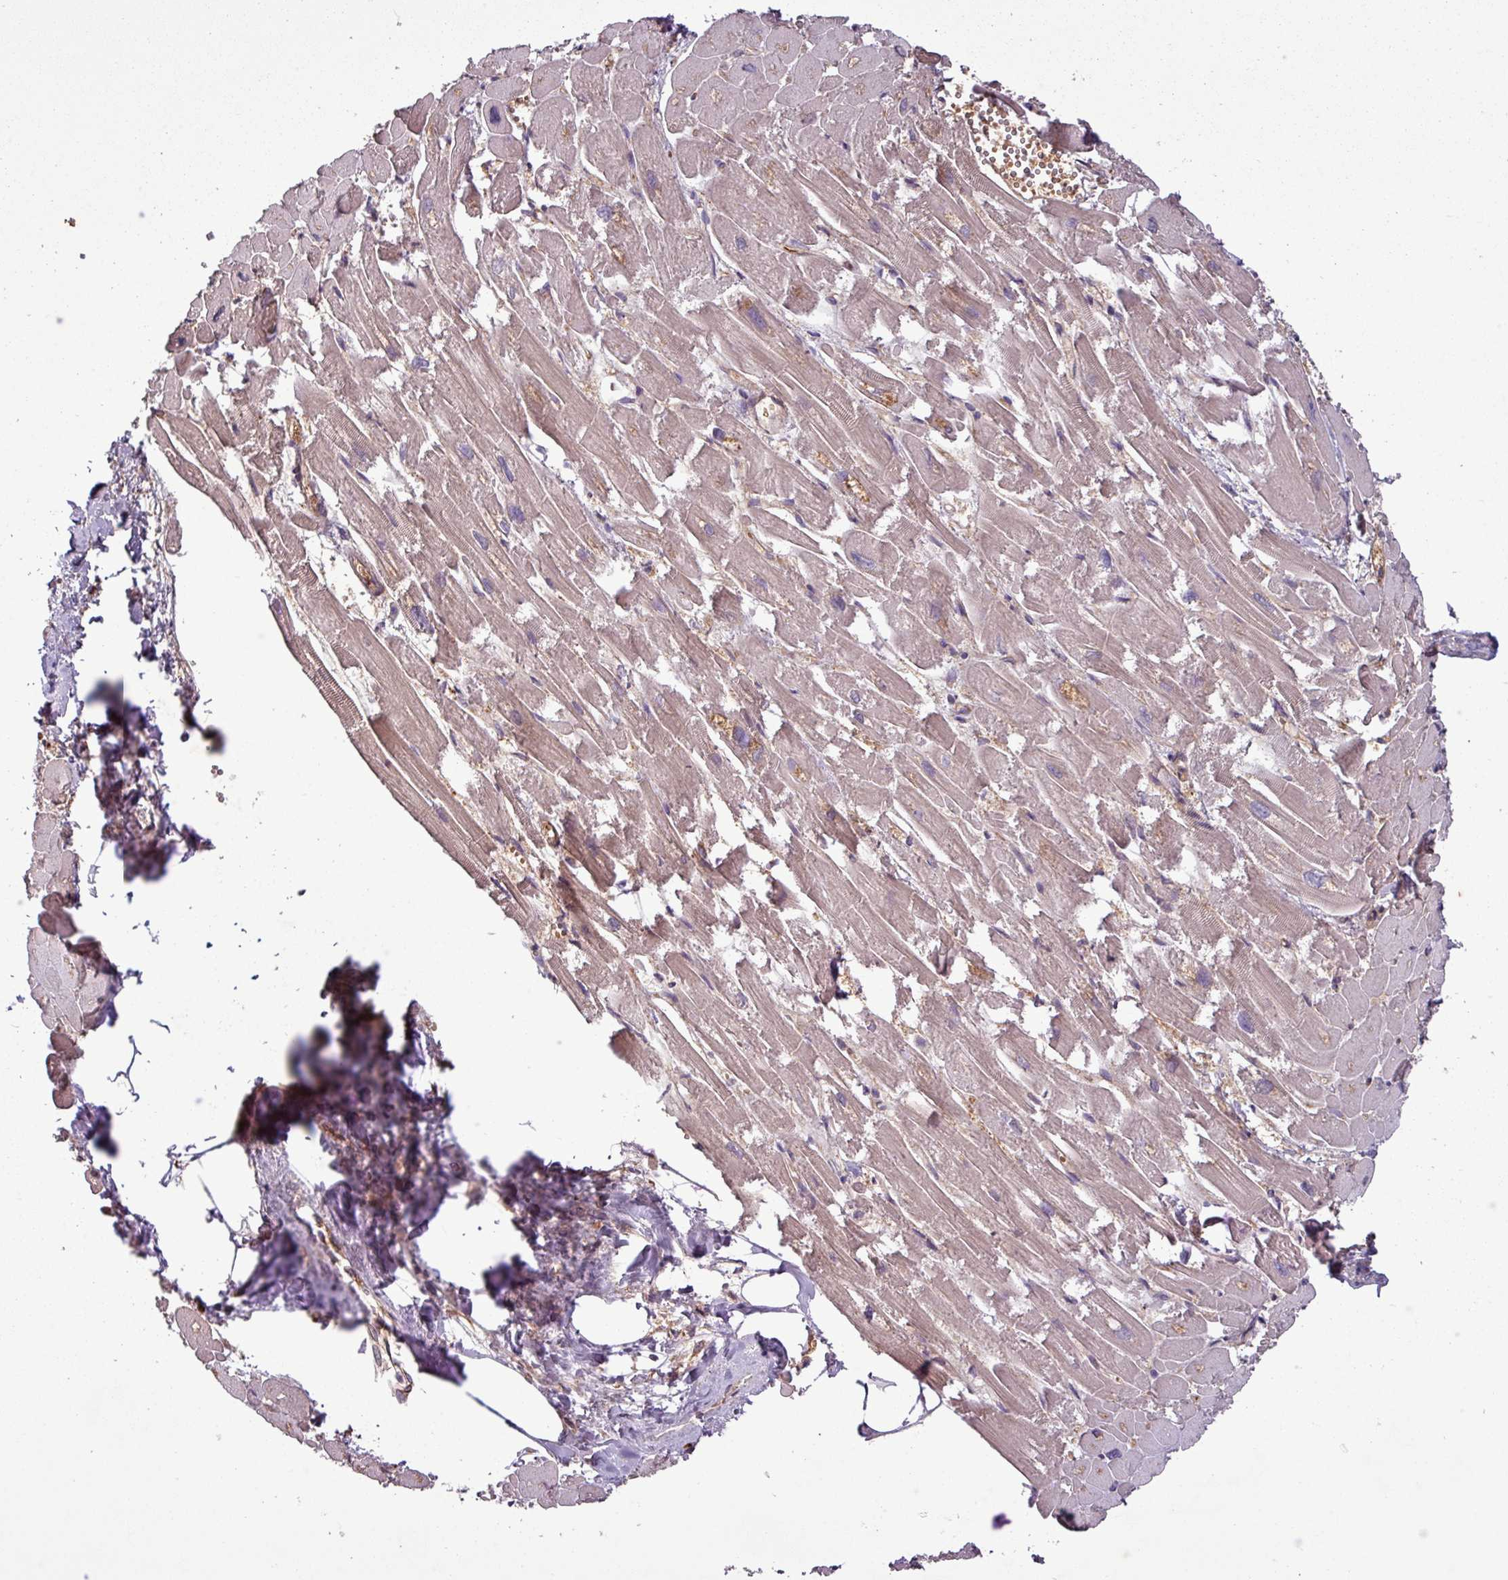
{"staining": {"intensity": "moderate", "quantity": "25%-75%", "location": "cytoplasmic/membranous"}, "tissue": "heart muscle", "cell_type": "Cardiomyocytes", "image_type": "normal", "snomed": [{"axis": "morphology", "description": "Normal tissue, NOS"}, {"axis": "topography", "description": "Heart"}], "caption": "The photomicrograph displays a brown stain indicating the presence of a protein in the cytoplasmic/membranous of cardiomyocytes in heart muscle. (Stains: DAB in brown, nuclei in blue, Microscopy: brightfield microscopy at high magnification).", "gene": "SIRPB2", "patient": {"sex": "male", "age": 54}}